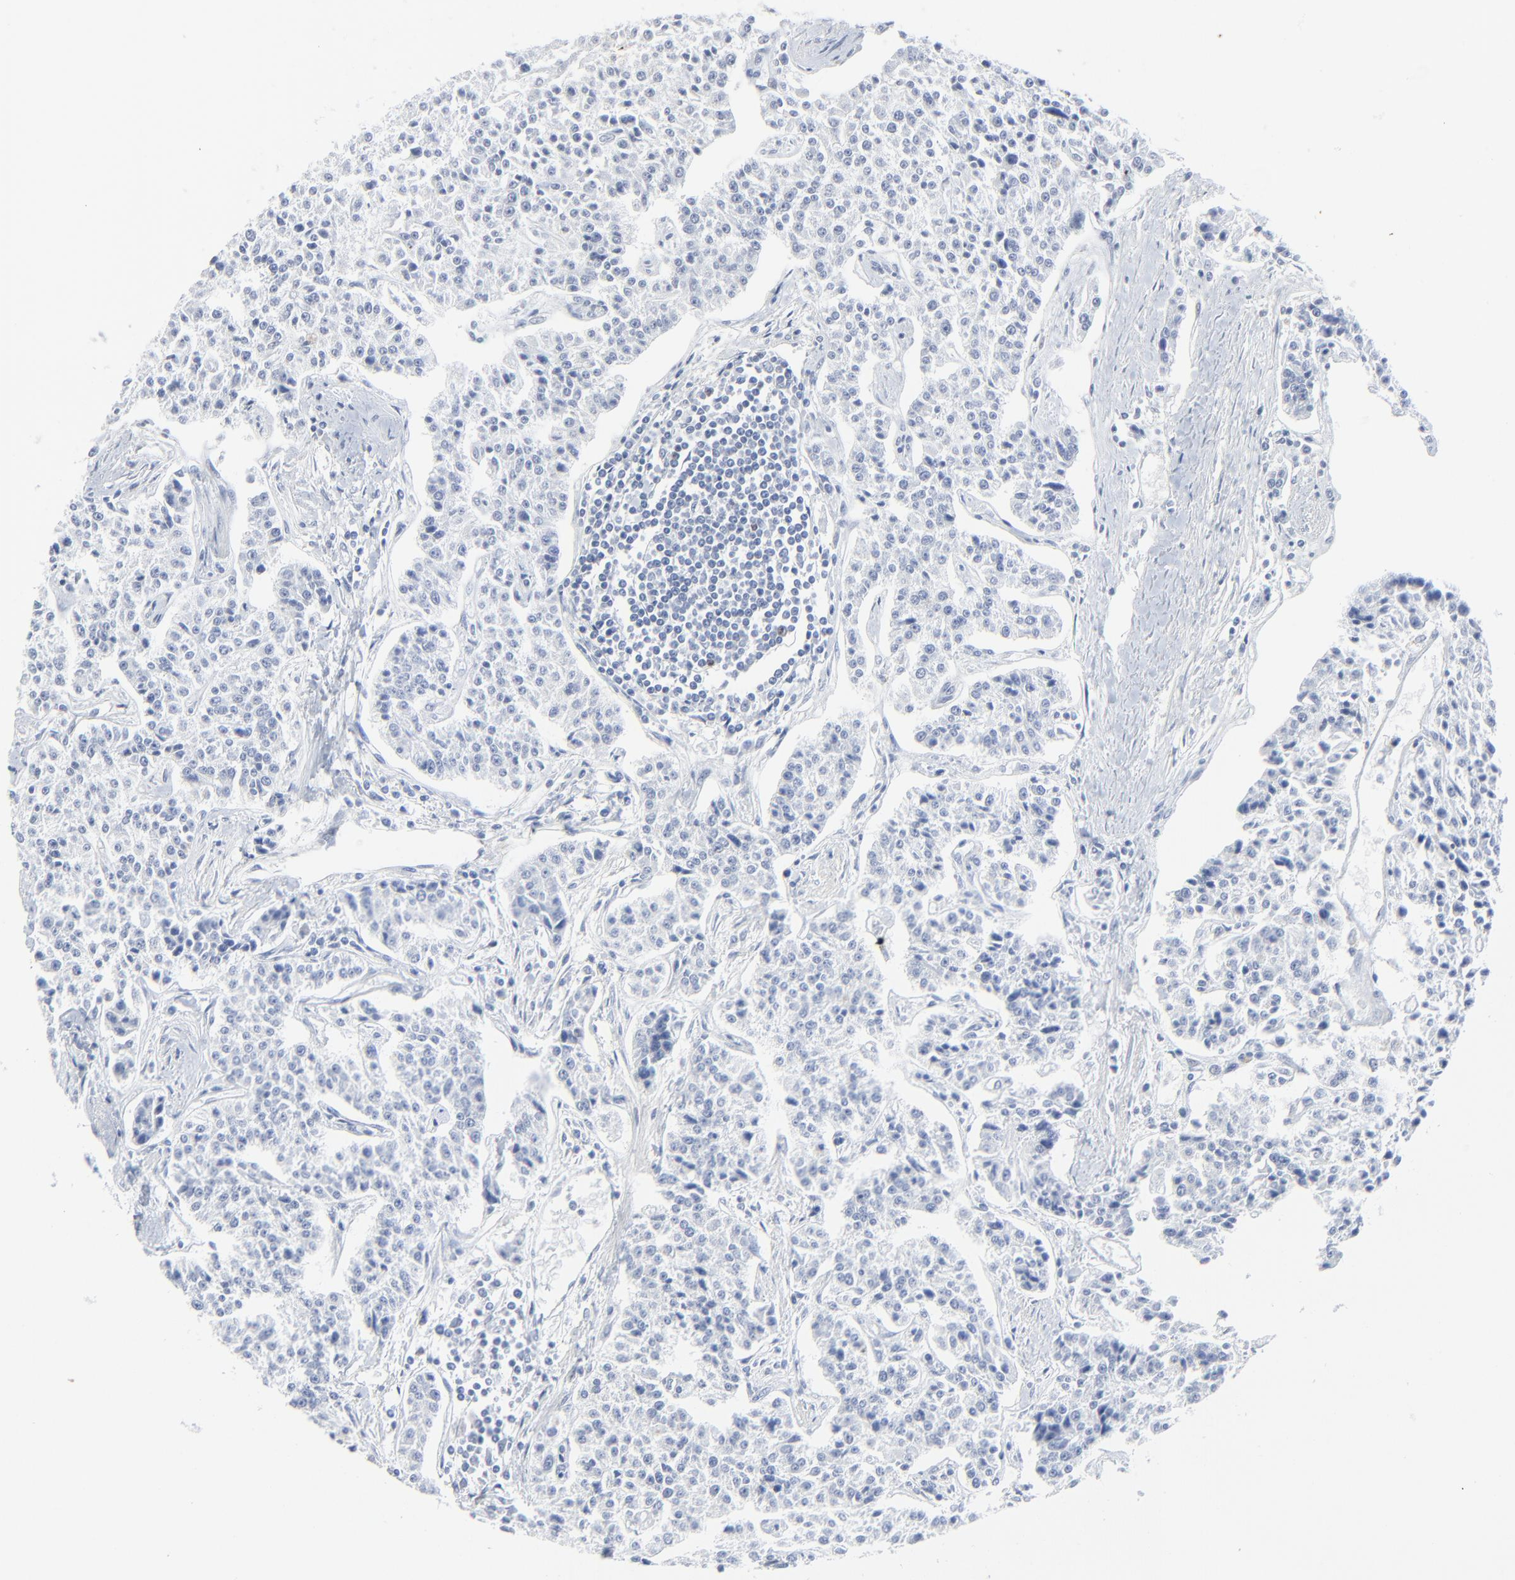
{"staining": {"intensity": "negative", "quantity": "none", "location": "none"}, "tissue": "carcinoid", "cell_type": "Tumor cells", "image_type": "cancer", "snomed": [{"axis": "morphology", "description": "Carcinoid, malignant, NOS"}, {"axis": "topography", "description": "Stomach"}], "caption": "There is no significant expression in tumor cells of carcinoid (malignant).", "gene": "BIRC3", "patient": {"sex": "female", "age": 76}}